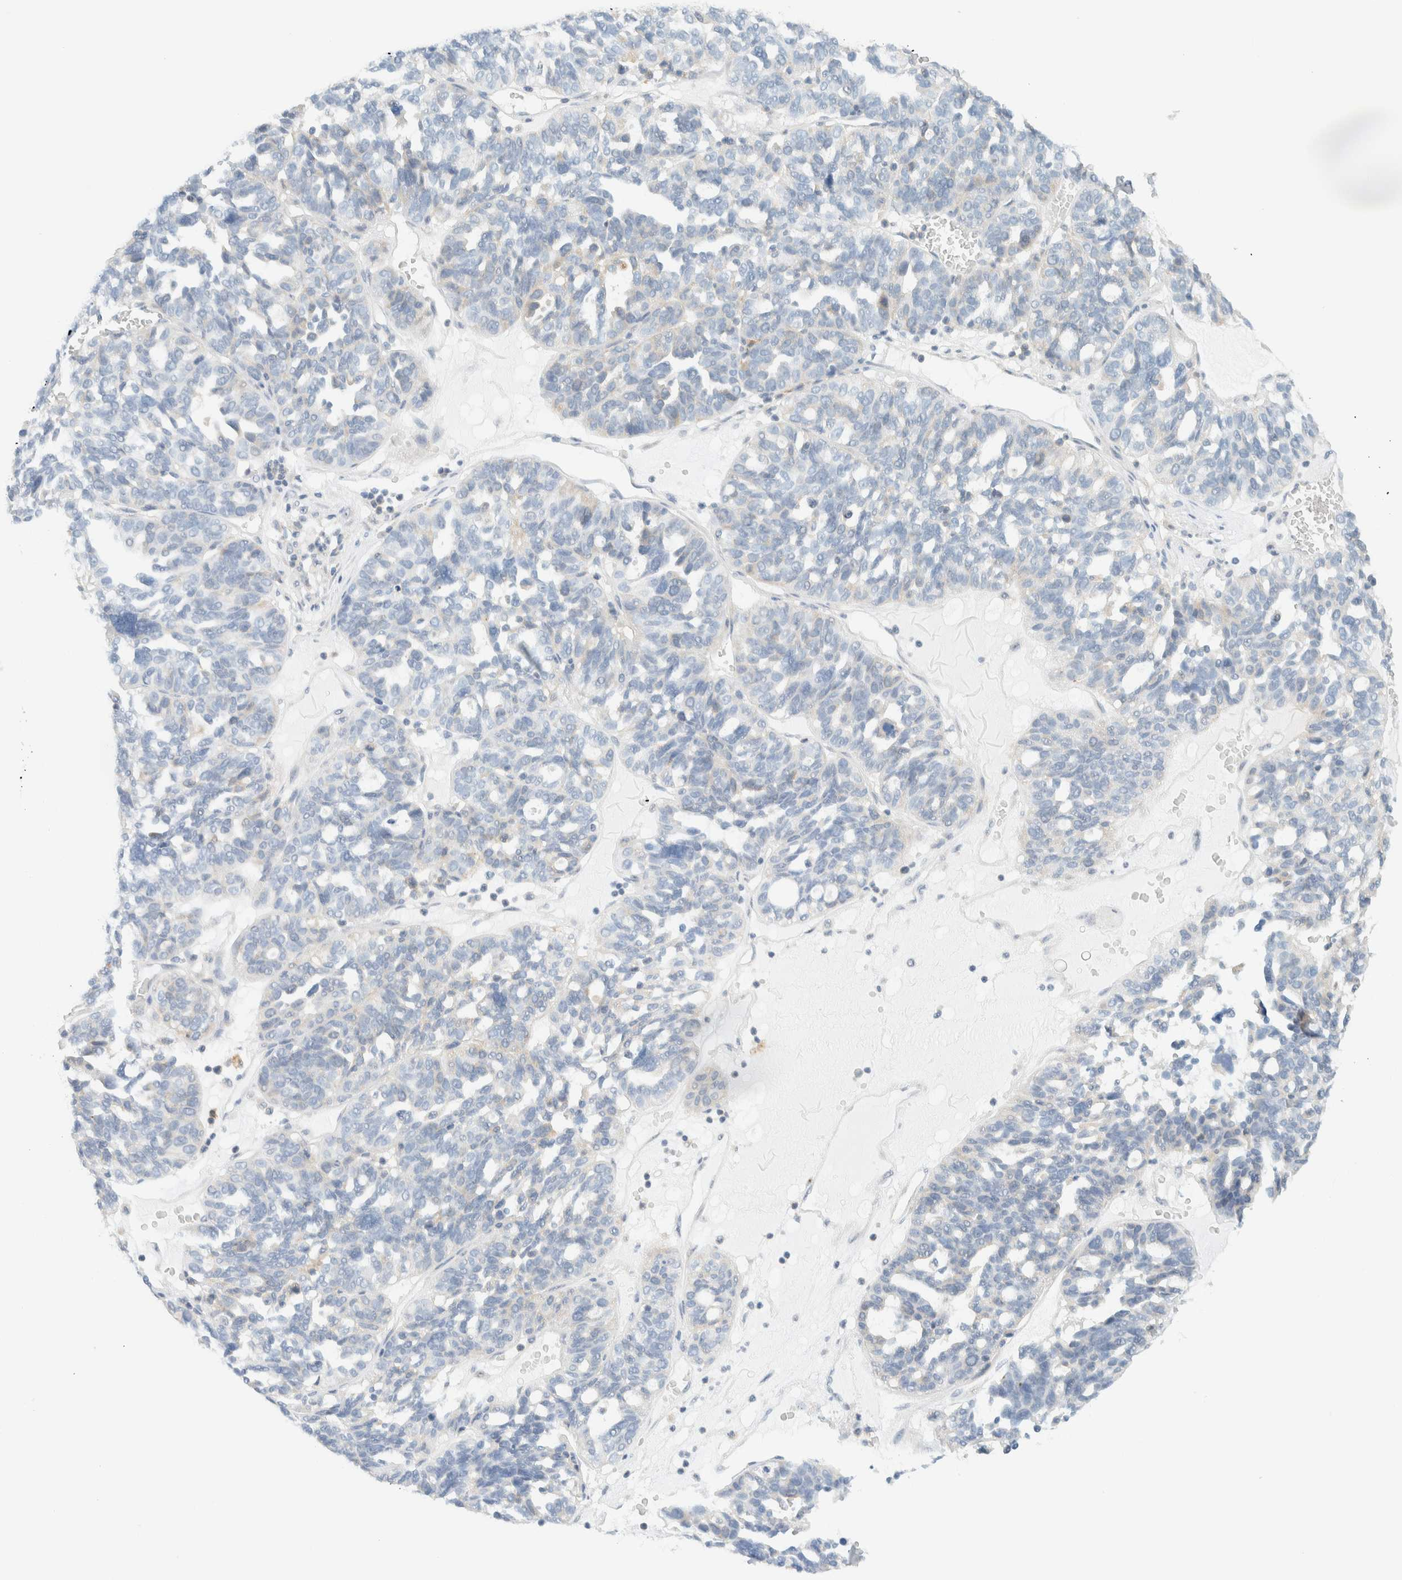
{"staining": {"intensity": "negative", "quantity": "none", "location": "none"}, "tissue": "ovarian cancer", "cell_type": "Tumor cells", "image_type": "cancer", "snomed": [{"axis": "morphology", "description": "Cystadenocarcinoma, serous, NOS"}, {"axis": "topography", "description": "Ovary"}], "caption": "High power microscopy image of an immunohistochemistry (IHC) micrograph of ovarian serous cystadenocarcinoma, revealing no significant staining in tumor cells.", "gene": "NDE1", "patient": {"sex": "female", "age": 59}}